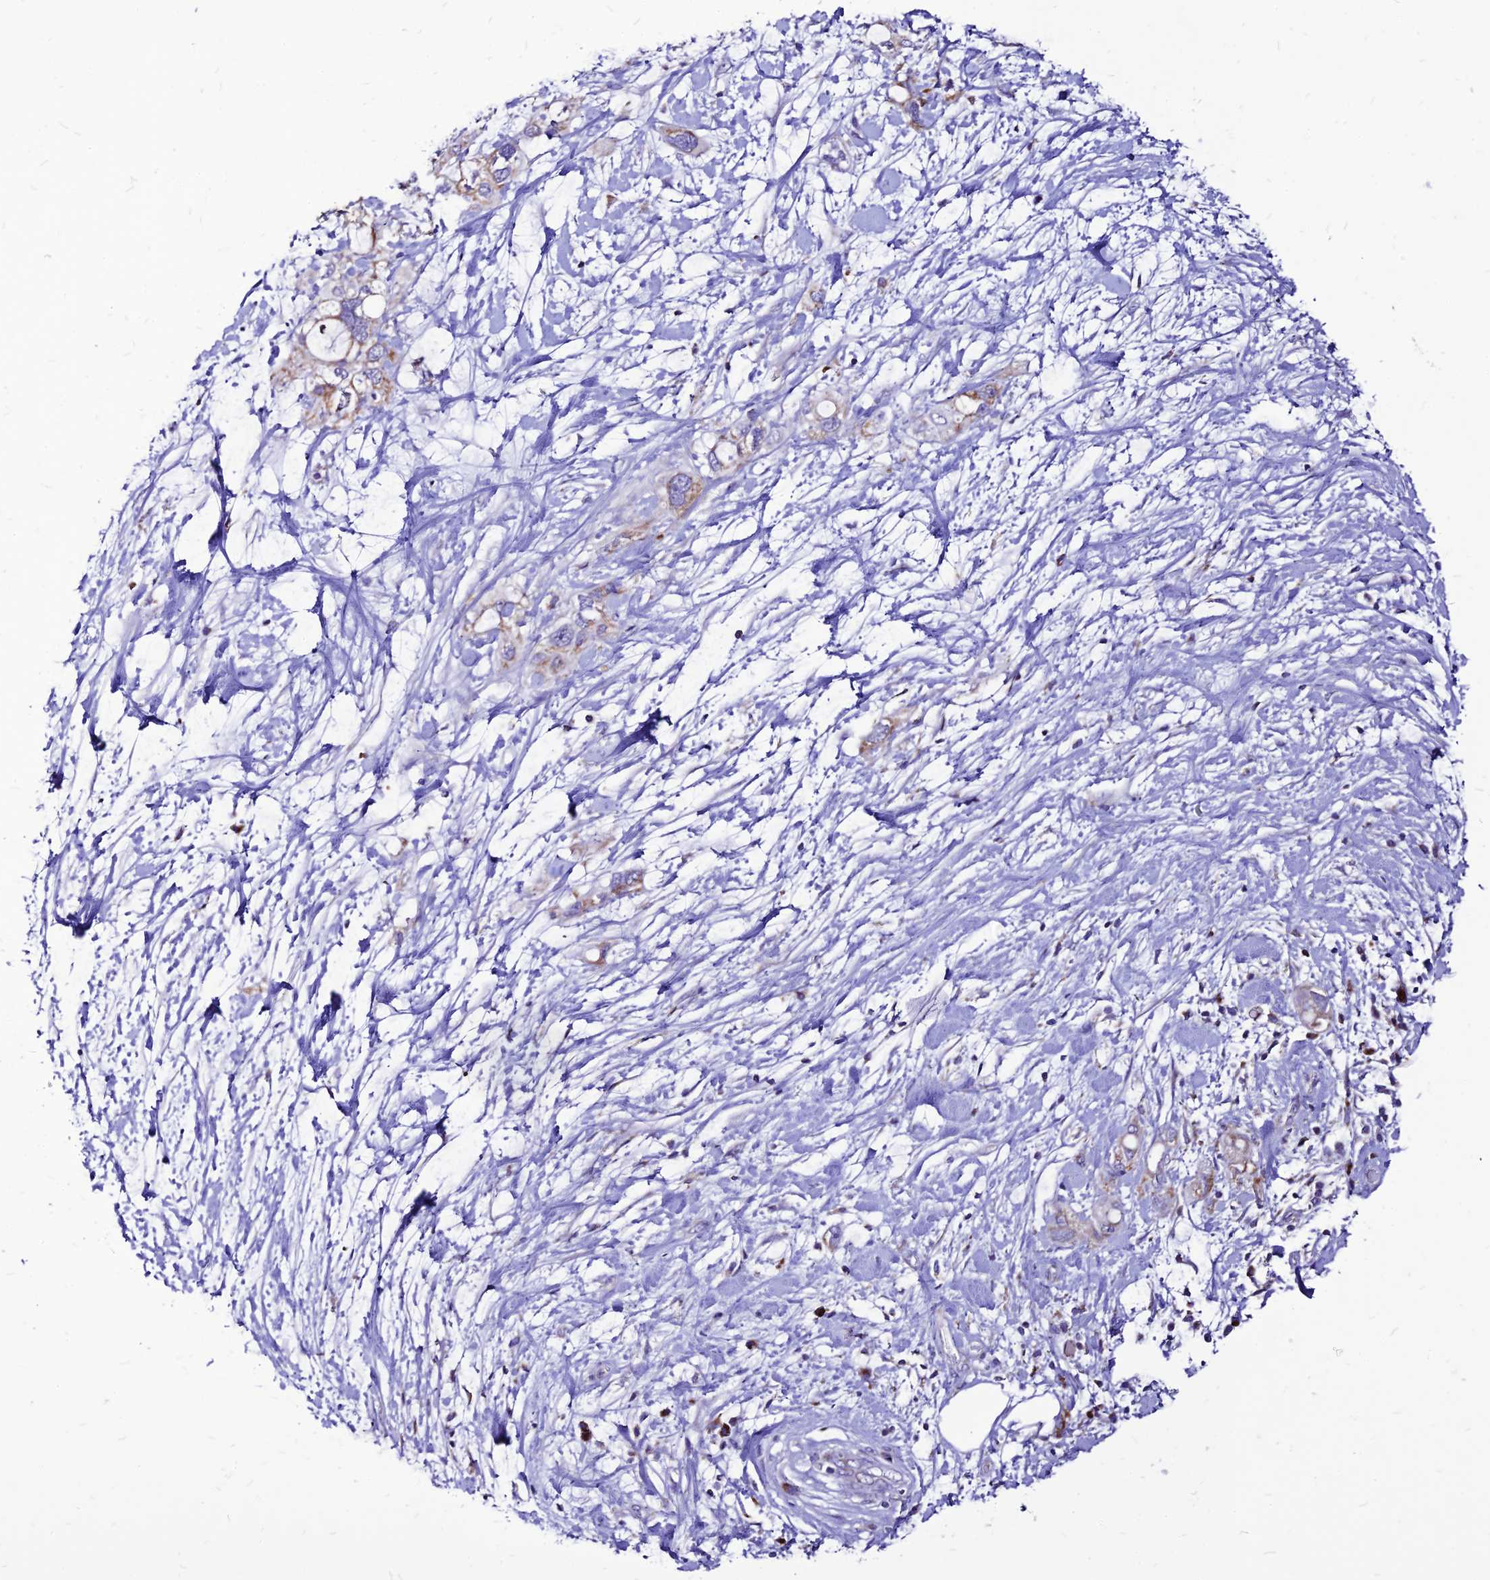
{"staining": {"intensity": "moderate", "quantity": "<25%", "location": "cytoplasmic/membranous"}, "tissue": "pancreatic cancer", "cell_type": "Tumor cells", "image_type": "cancer", "snomed": [{"axis": "morphology", "description": "Inflammation, NOS"}, {"axis": "morphology", "description": "Adenocarcinoma, NOS"}, {"axis": "topography", "description": "Pancreas"}], "caption": "The immunohistochemical stain highlights moderate cytoplasmic/membranous staining in tumor cells of pancreatic cancer (adenocarcinoma) tissue. The staining was performed using DAB to visualize the protein expression in brown, while the nuclei were stained in blue with hematoxylin (Magnification: 20x).", "gene": "ECI1", "patient": {"sex": "female", "age": 56}}